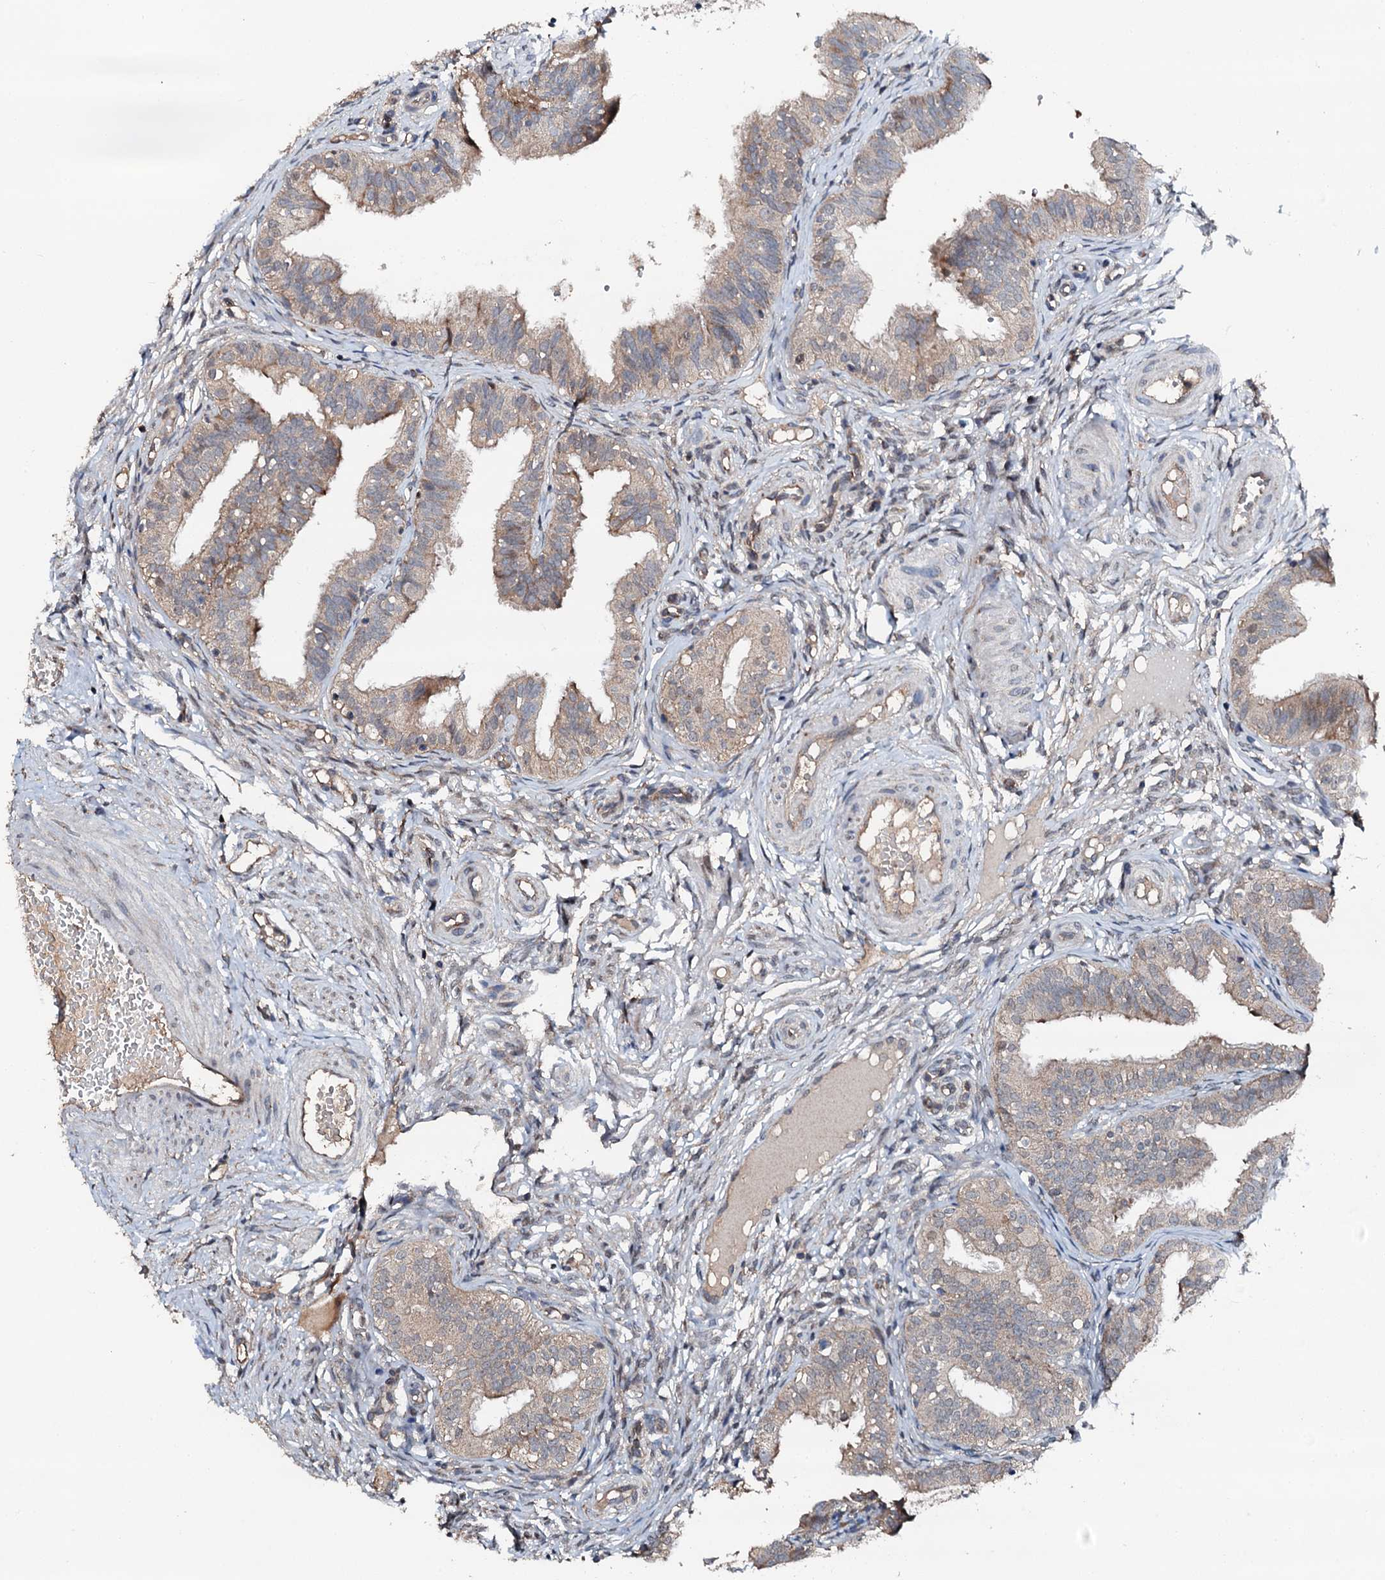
{"staining": {"intensity": "weak", "quantity": ">75%", "location": "cytoplasmic/membranous"}, "tissue": "fallopian tube", "cell_type": "Glandular cells", "image_type": "normal", "snomed": [{"axis": "morphology", "description": "Normal tissue, NOS"}, {"axis": "topography", "description": "Fallopian tube"}], "caption": "Brown immunohistochemical staining in unremarkable fallopian tube reveals weak cytoplasmic/membranous staining in approximately >75% of glandular cells. The staining is performed using DAB brown chromogen to label protein expression. The nuclei are counter-stained blue using hematoxylin.", "gene": "FLYWCH1", "patient": {"sex": "female", "age": 35}}